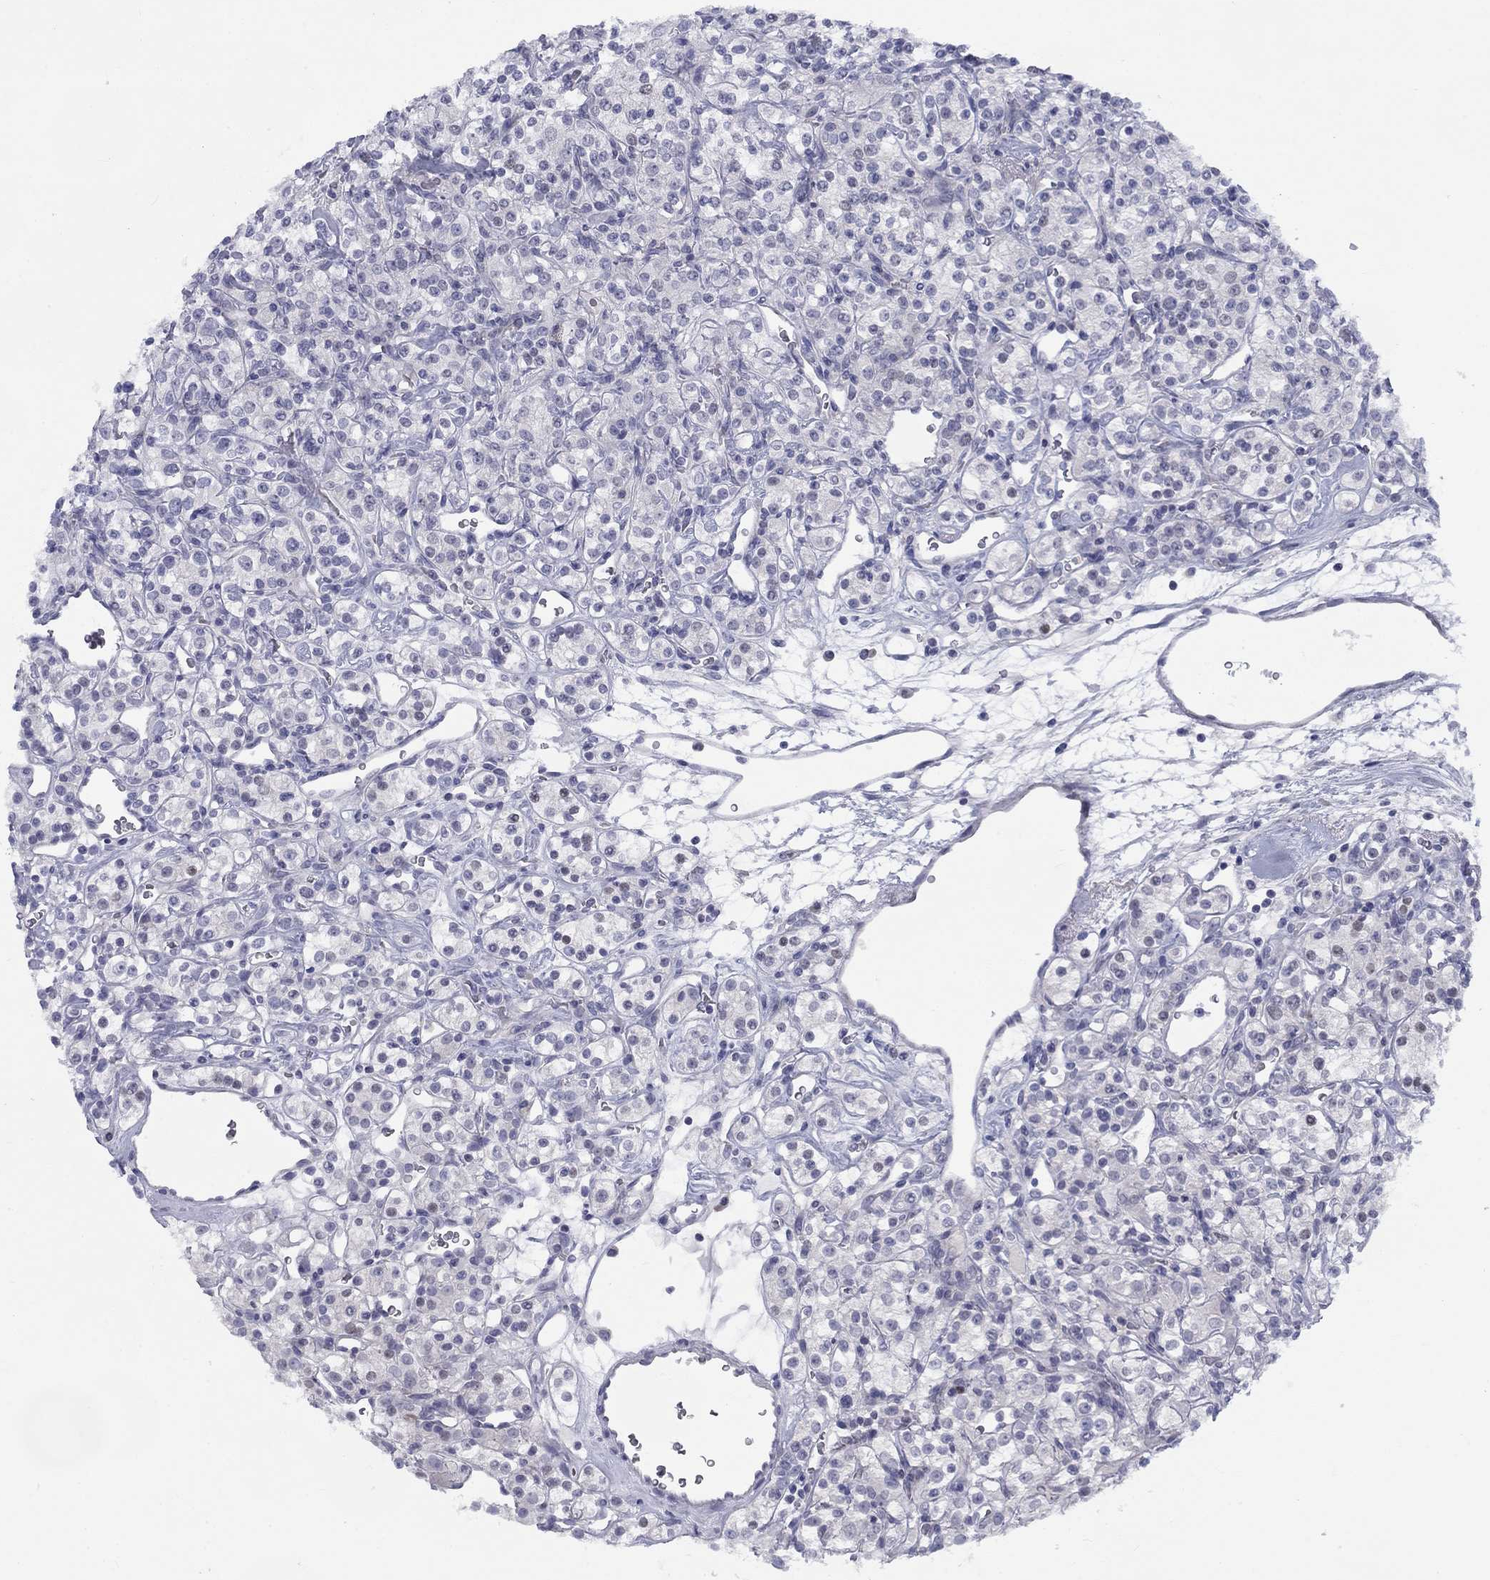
{"staining": {"intensity": "negative", "quantity": "none", "location": "none"}, "tissue": "renal cancer", "cell_type": "Tumor cells", "image_type": "cancer", "snomed": [{"axis": "morphology", "description": "Adenocarcinoma, NOS"}, {"axis": "topography", "description": "Kidney"}], "caption": "Tumor cells are negative for protein expression in human adenocarcinoma (renal).", "gene": "CACNA1A", "patient": {"sex": "male", "age": 77}}